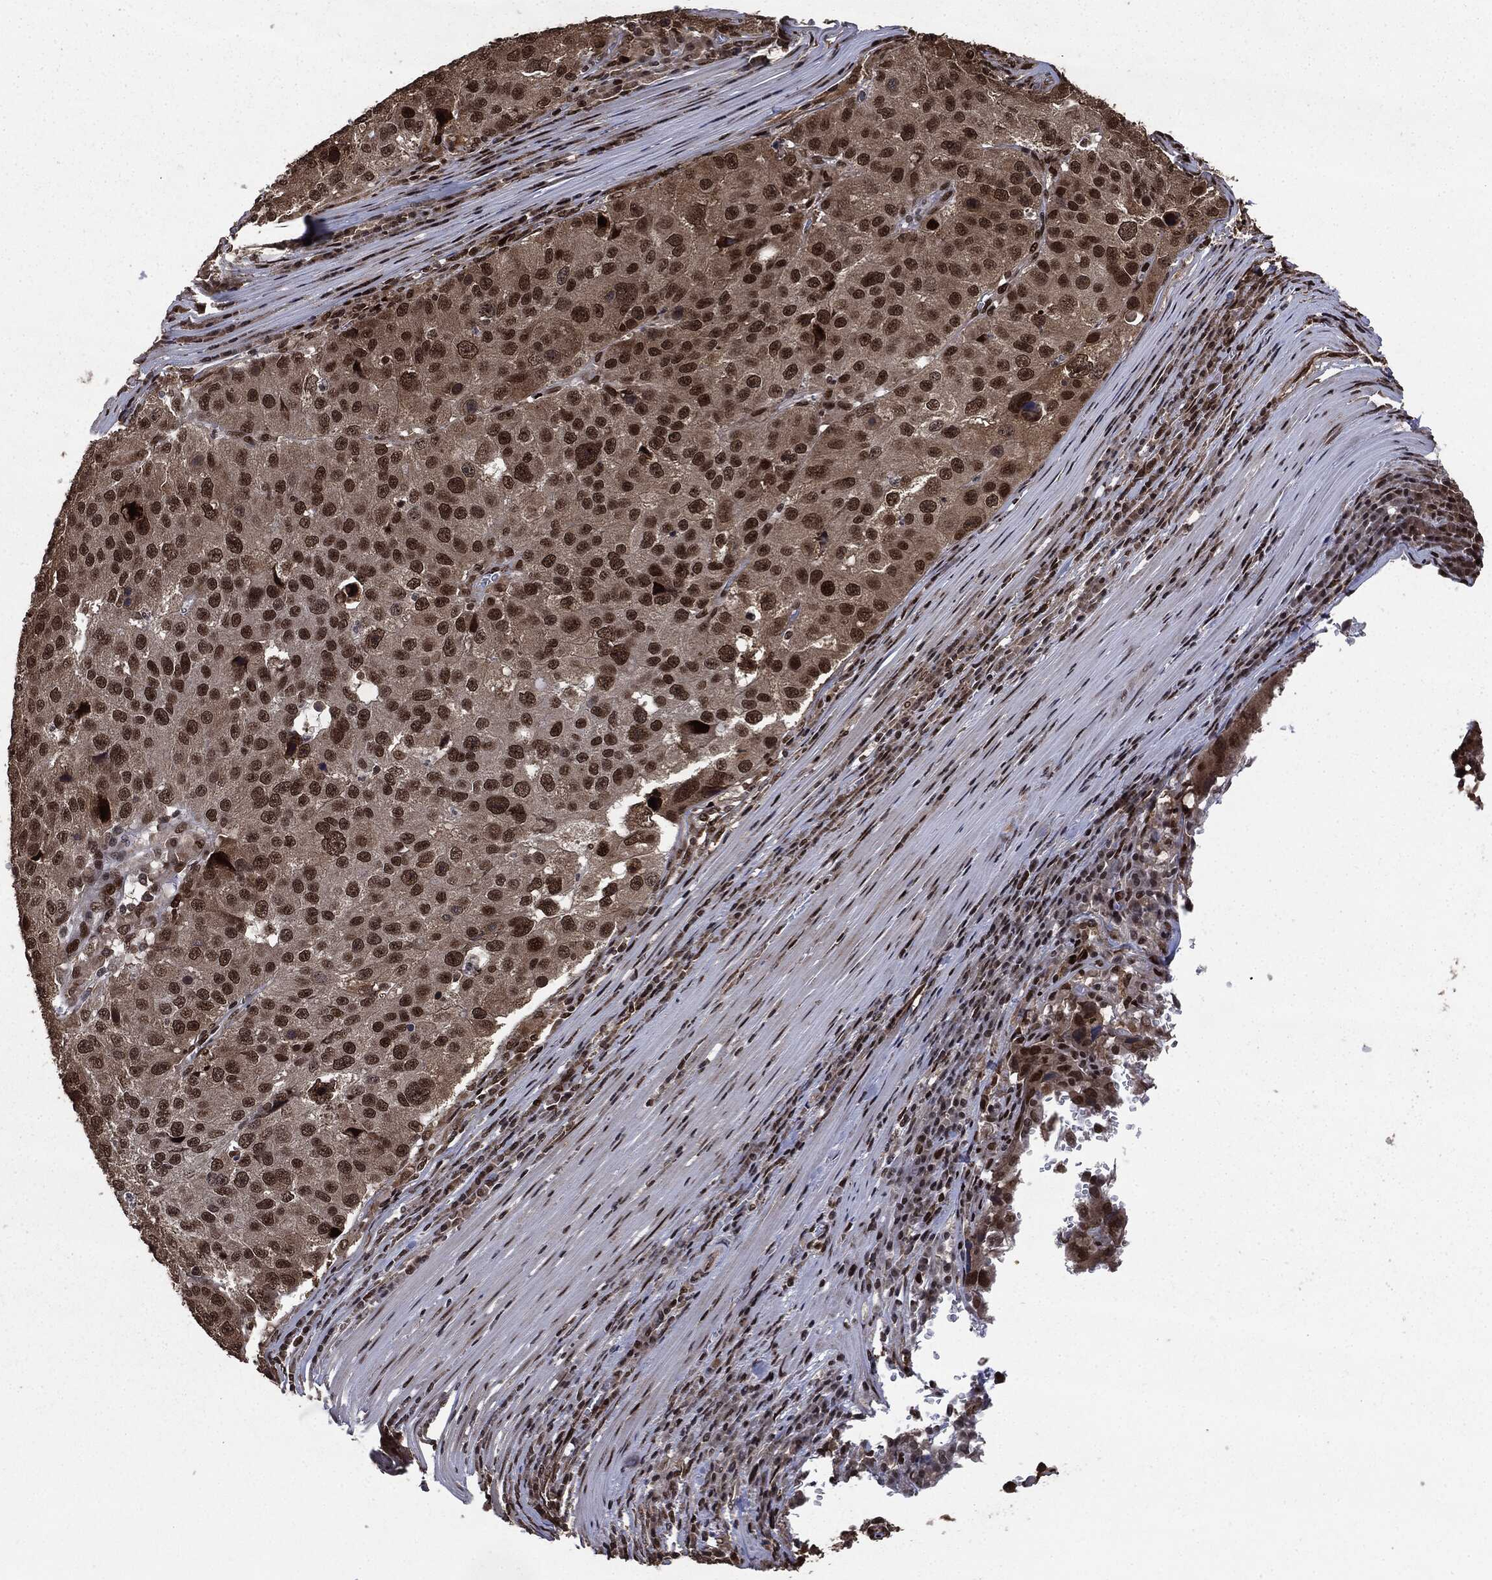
{"staining": {"intensity": "strong", "quantity": ">75%", "location": "nuclear"}, "tissue": "stomach cancer", "cell_type": "Tumor cells", "image_type": "cancer", "snomed": [{"axis": "morphology", "description": "Adenocarcinoma, NOS"}, {"axis": "topography", "description": "Stomach"}], "caption": "Immunohistochemistry (IHC) of human stomach cancer shows high levels of strong nuclear staining in approximately >75% of tumor cells. Ihc stains the protein of interest in brown and the nuclei are stained blue.", "gene": "DVL2", "patient": {"sex": "male", "age": 71}}